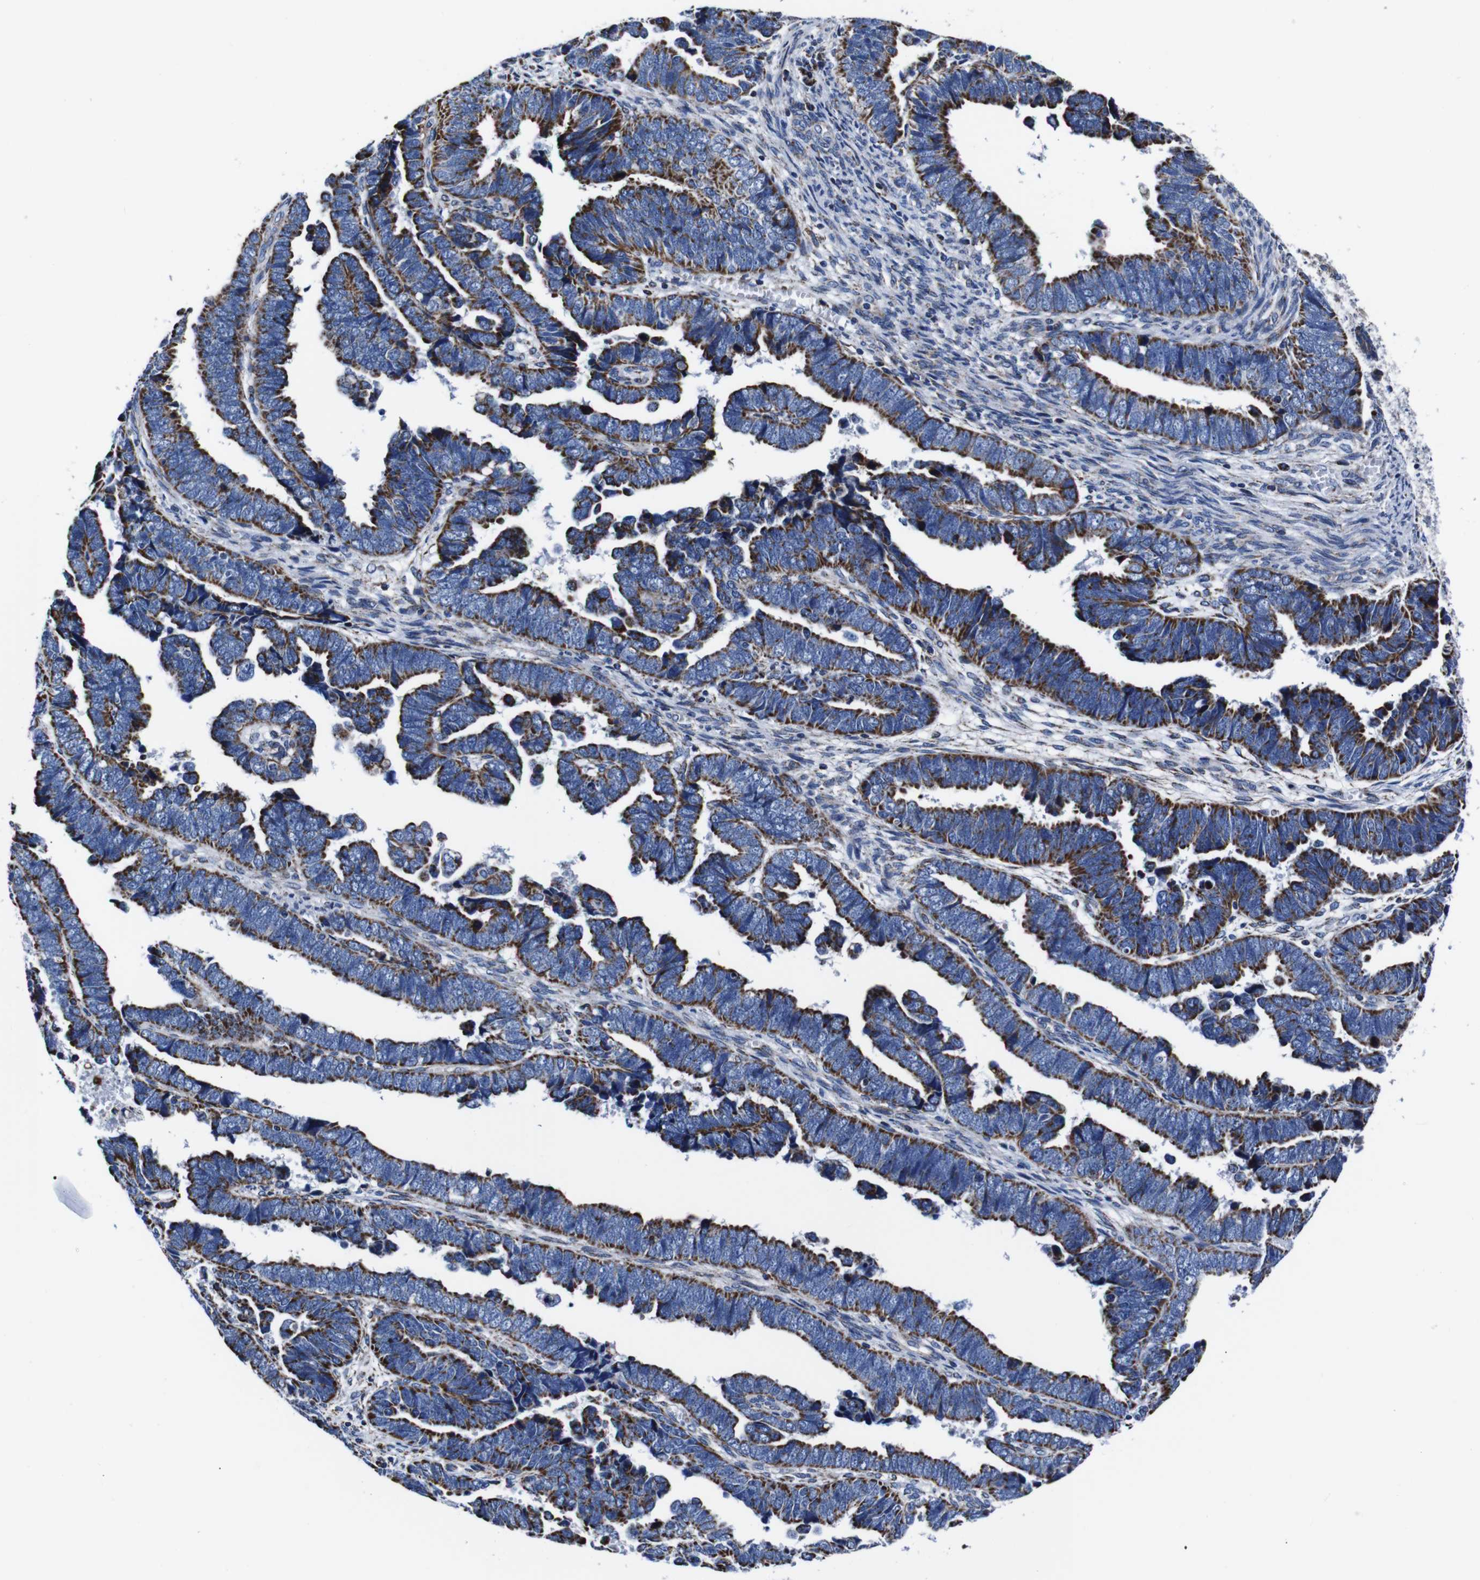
{"staining": {"intensity": "moderate", "quantity": ">75%", "location": "cytoplasmic/membranous"}, "tissue": "endometrial cancer", "cell_type": "Tumor cells", "image_type": "cancer", "snomed": [{"axis": "morphology", "description": "Adenocarcinoma, NOS"}, {"axis": "topography", "description": "Endometrium"}], "caption": "Adenocarcinoma (endometrial) stained for a protein reveals moderate cytoplasmic/membranous positivity in tumor cells. The staining is performed using DAB brown chromogen to label protein expression. The nuclei are counter-stained blue using hematoxylin.", "gene": "FKBP9", "patient": {"sex": "female", "age": 75}}